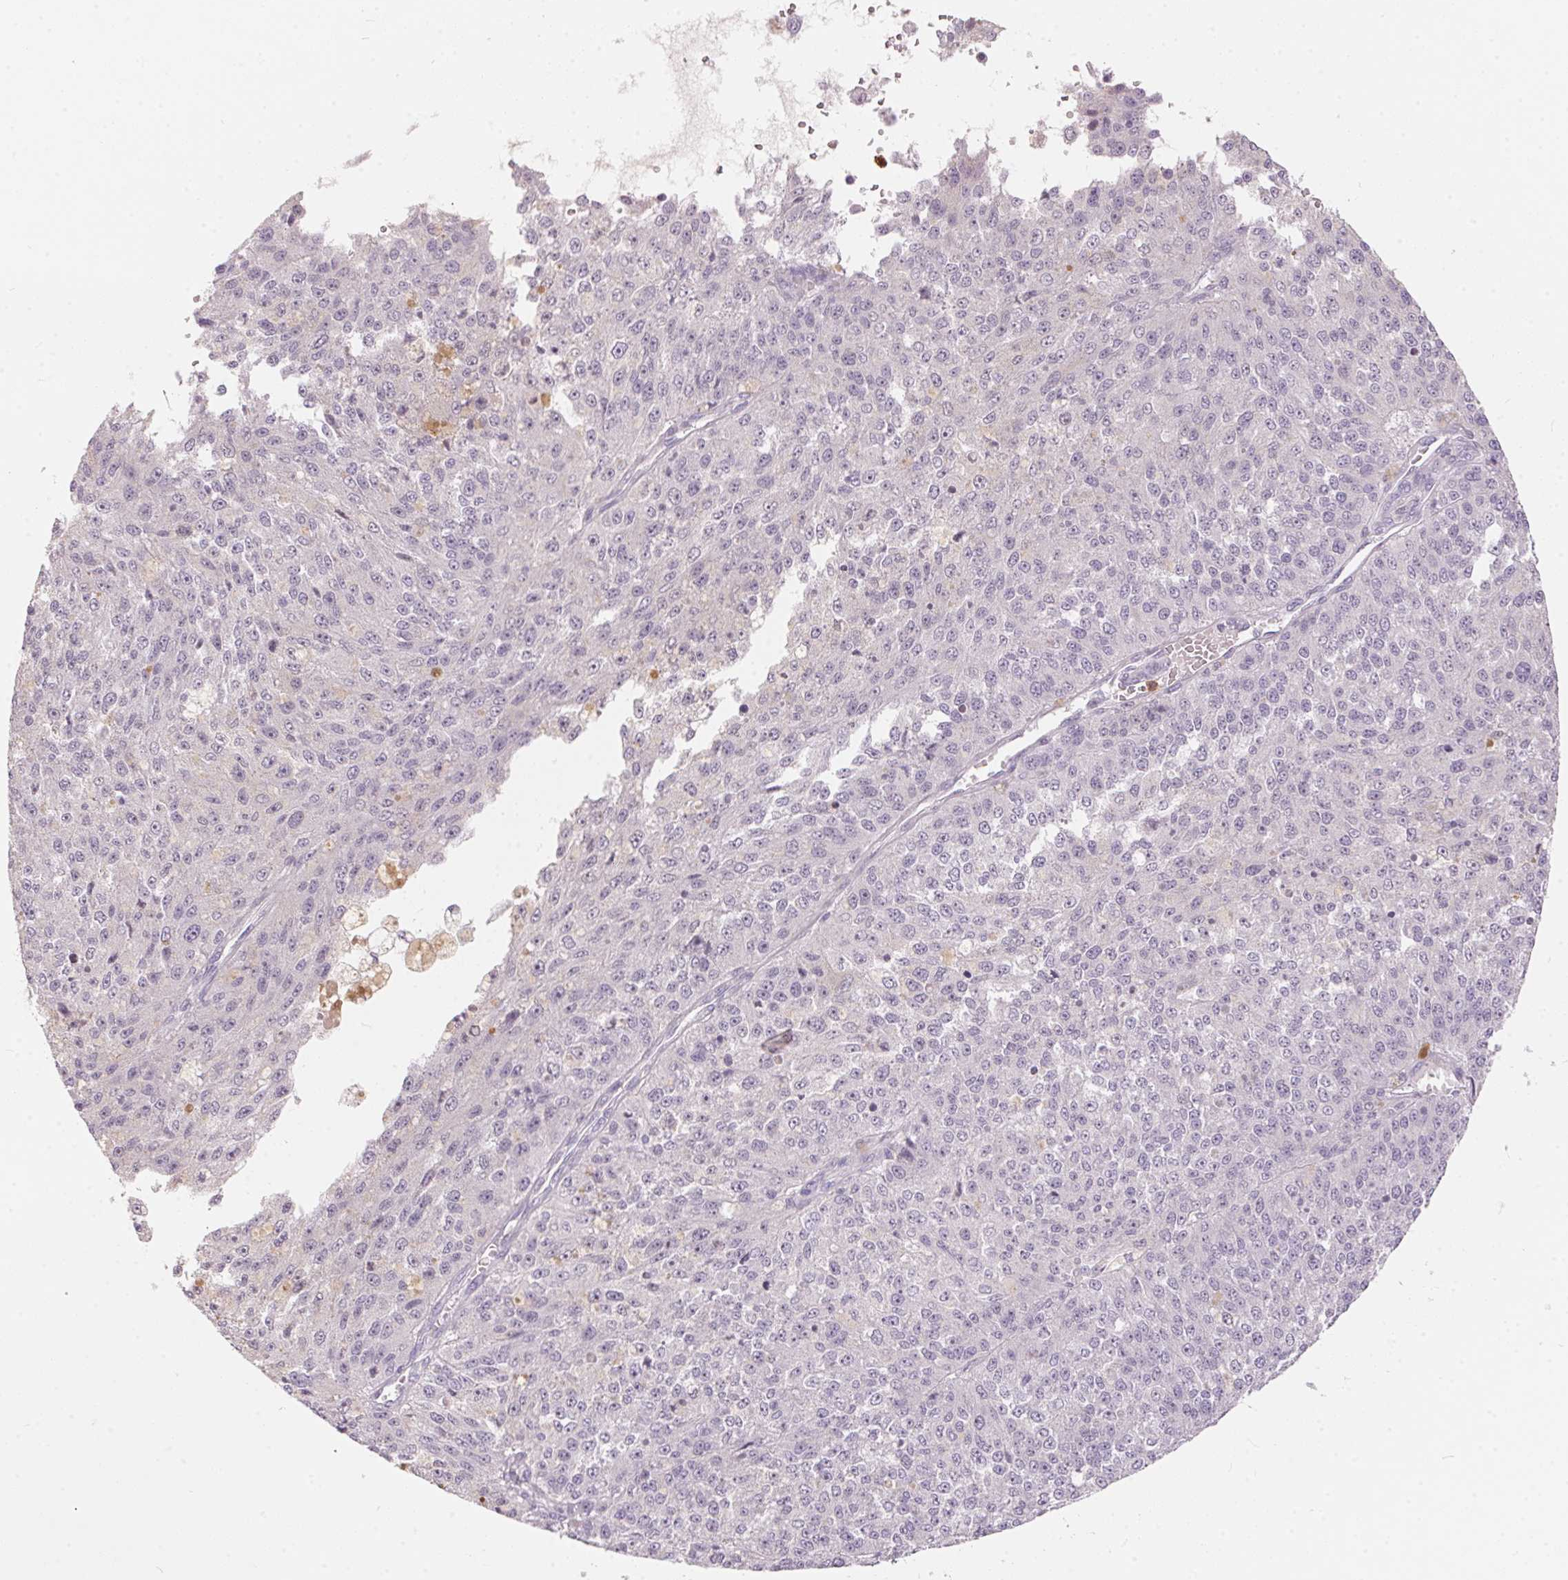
{"staining": {"intensity": "negative", "quantity": "none", "location": "none"}, "tissue": "melanoma", "cell_type": "Tumor cells", "image_type": "cancer", "snomed": [{"axis": "morphology", "description": "Malignant melanoma, Metastatic site"}, {"axis": "topography", "description": "Lymph node"}], "caption": "This photomicrograph is of melanoma stained with immunohistochemistry to label a protein in brown with the nuclei are counter-stained blue. There is no expression in tumor cells.", "gene": "SERPINB1", "patient": {"sex": "female", "age": 64}}